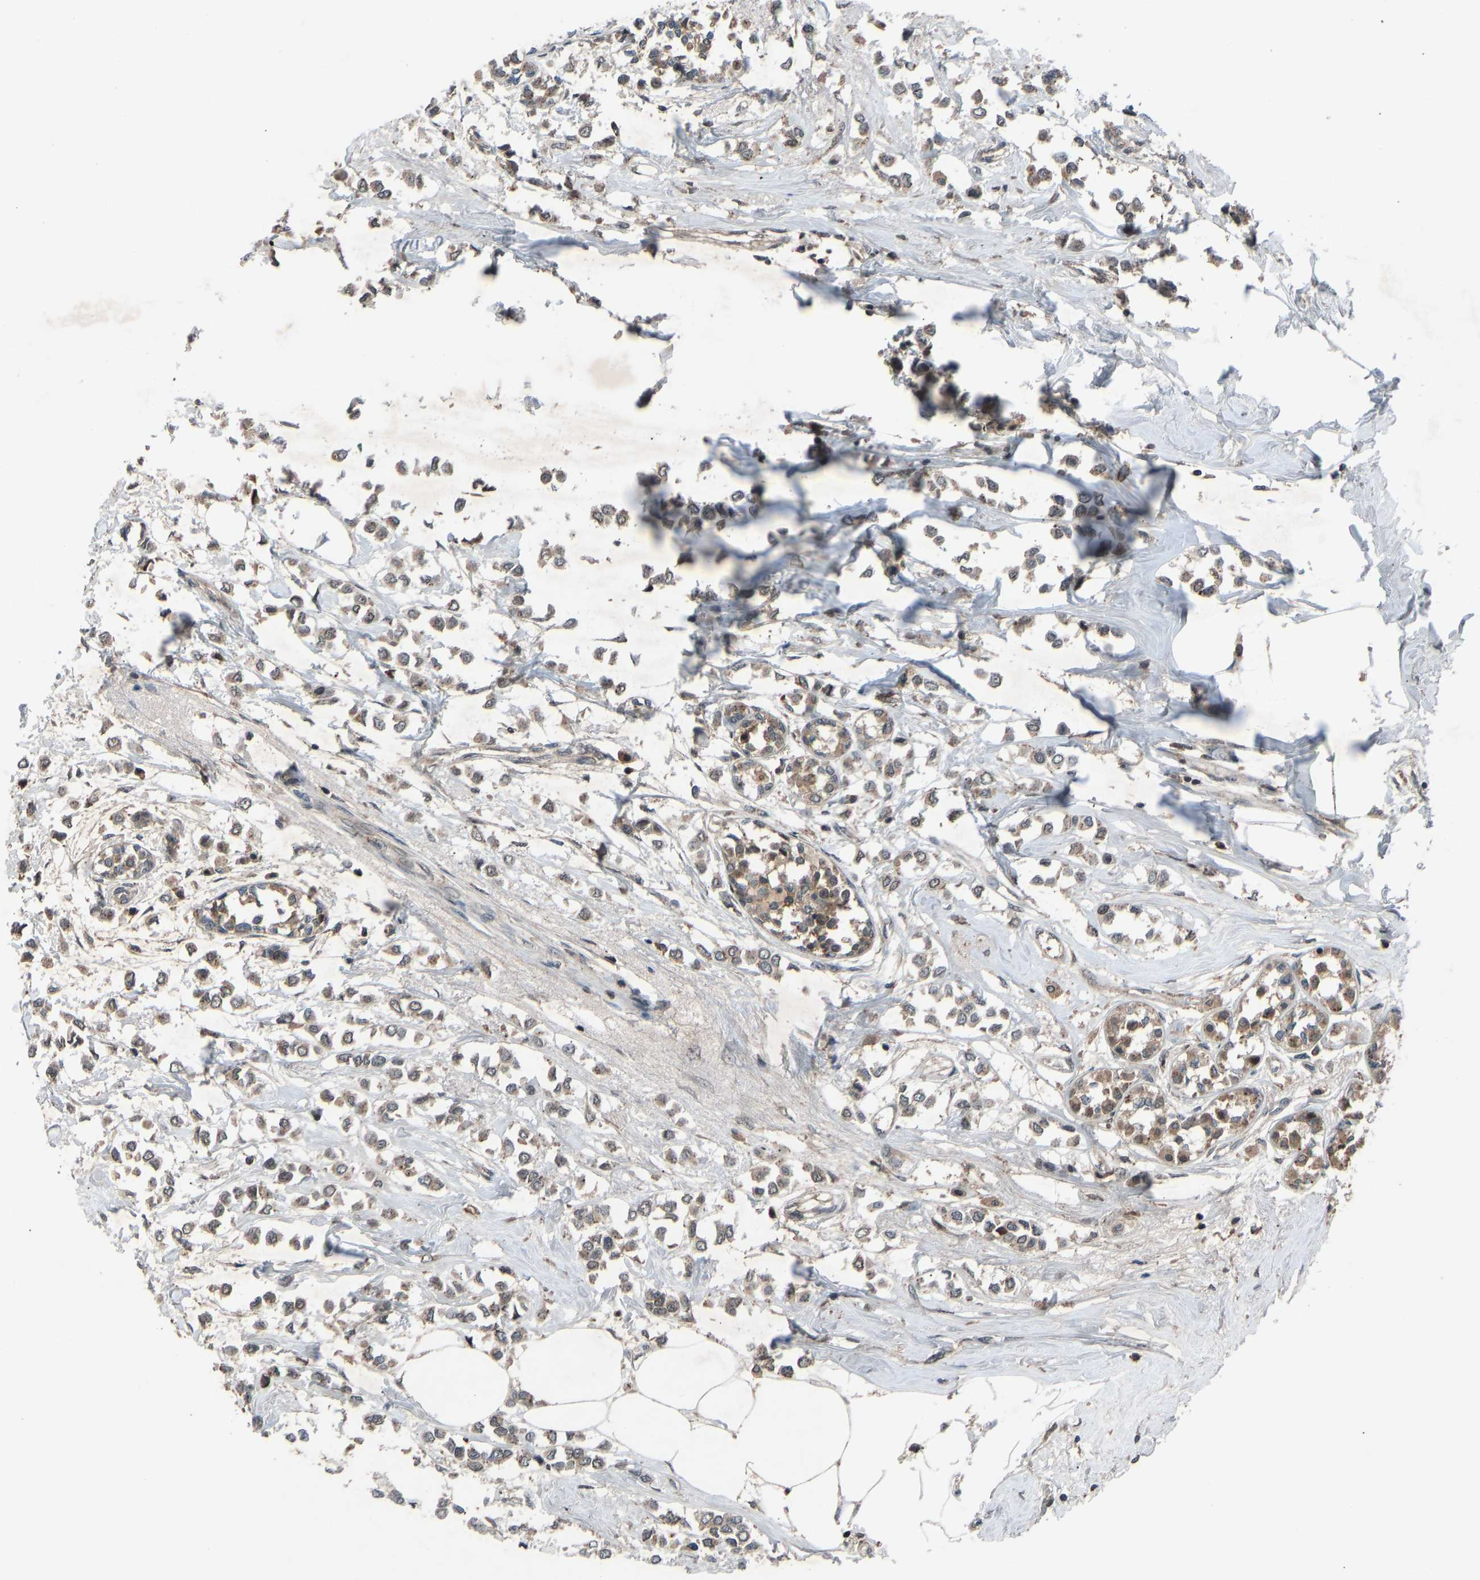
{"staining": {"intensity": "weak", "quantity": ">75%", "location": "cytoplasmic/membranous"}, "tissue": "breast cancer", "cell_type": "Tumor cells", "image_type": "cancer", "snomed": [{"axis": "morphology", "description": "Lobular carcinoma"}, {"axis": "topography", "description": "Breast"}], "caption": "Breast cancer was stained to show a protein in brown. There is low levels of weak cytoplasmic/membranous positivity in about >75% of tumor cells. The staining was performed using DAB (3,3'-diaminobenzidine) to visualize the protein expression in brown, while the nuclei were stained in blue with hematoxylin (Magnification: 20x).", "gene": "SLC43A1", "patient": {"sex": "female", "age": 51}}